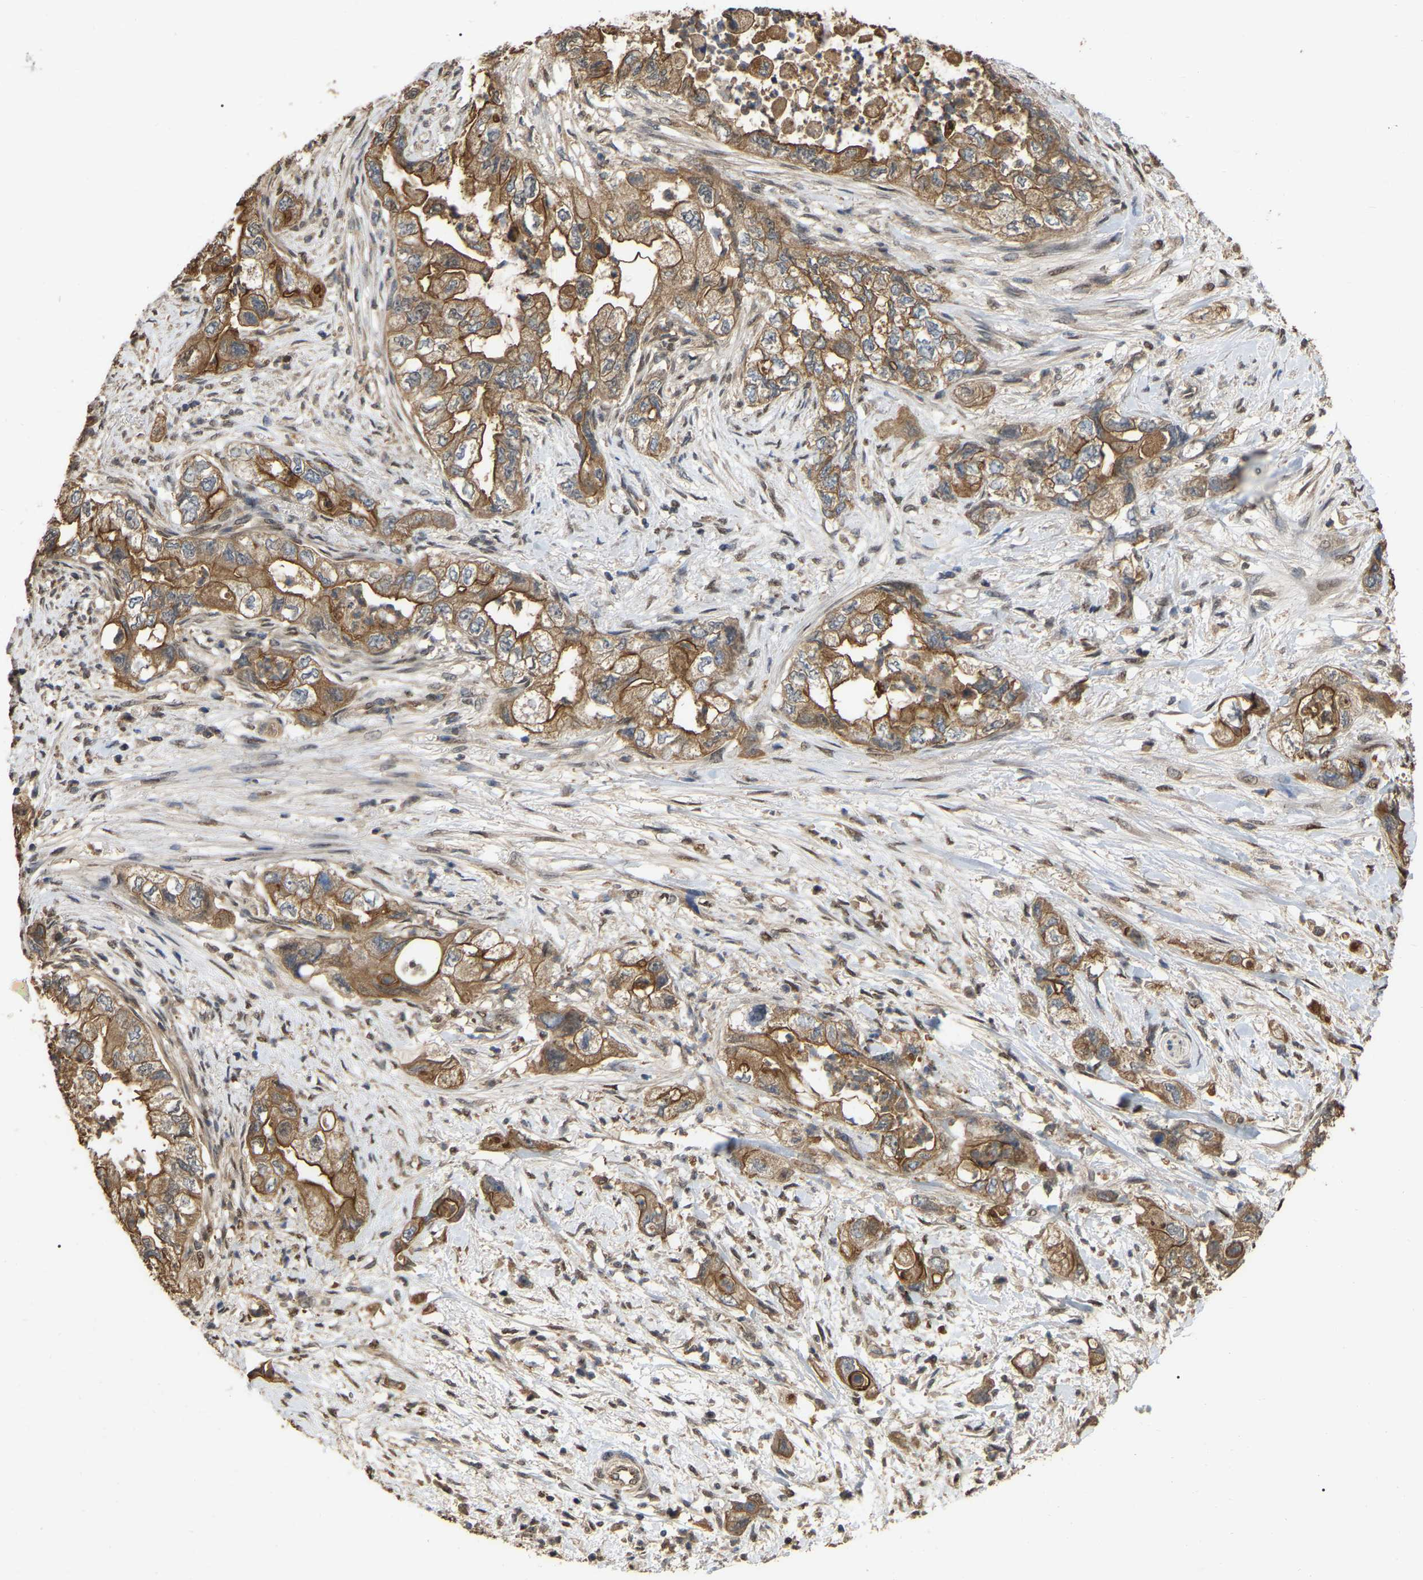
{"staining": {"intensity": "moderate", "quantity": ">75%", "location": "cytoplasmic/membranous"}, "tissue": "pancreatic cancer", "cell_type": "Tumor cells", "image_type": "cancer", "snomed": [{"axis": "morphology", "description": "Adenocarcinoma, NOS"}, {"axis": "topography", "description": "Pancreas"}], "caption": "About >75% of tumor cells in human pancreatic cancer (adenocarcinoma) display moderate cytoplasmic/membranous protein staining as visualized by brown immunohistochemical staining.", "gene": "FAM219A", "patient": {"sex": "female", "age": 73}}